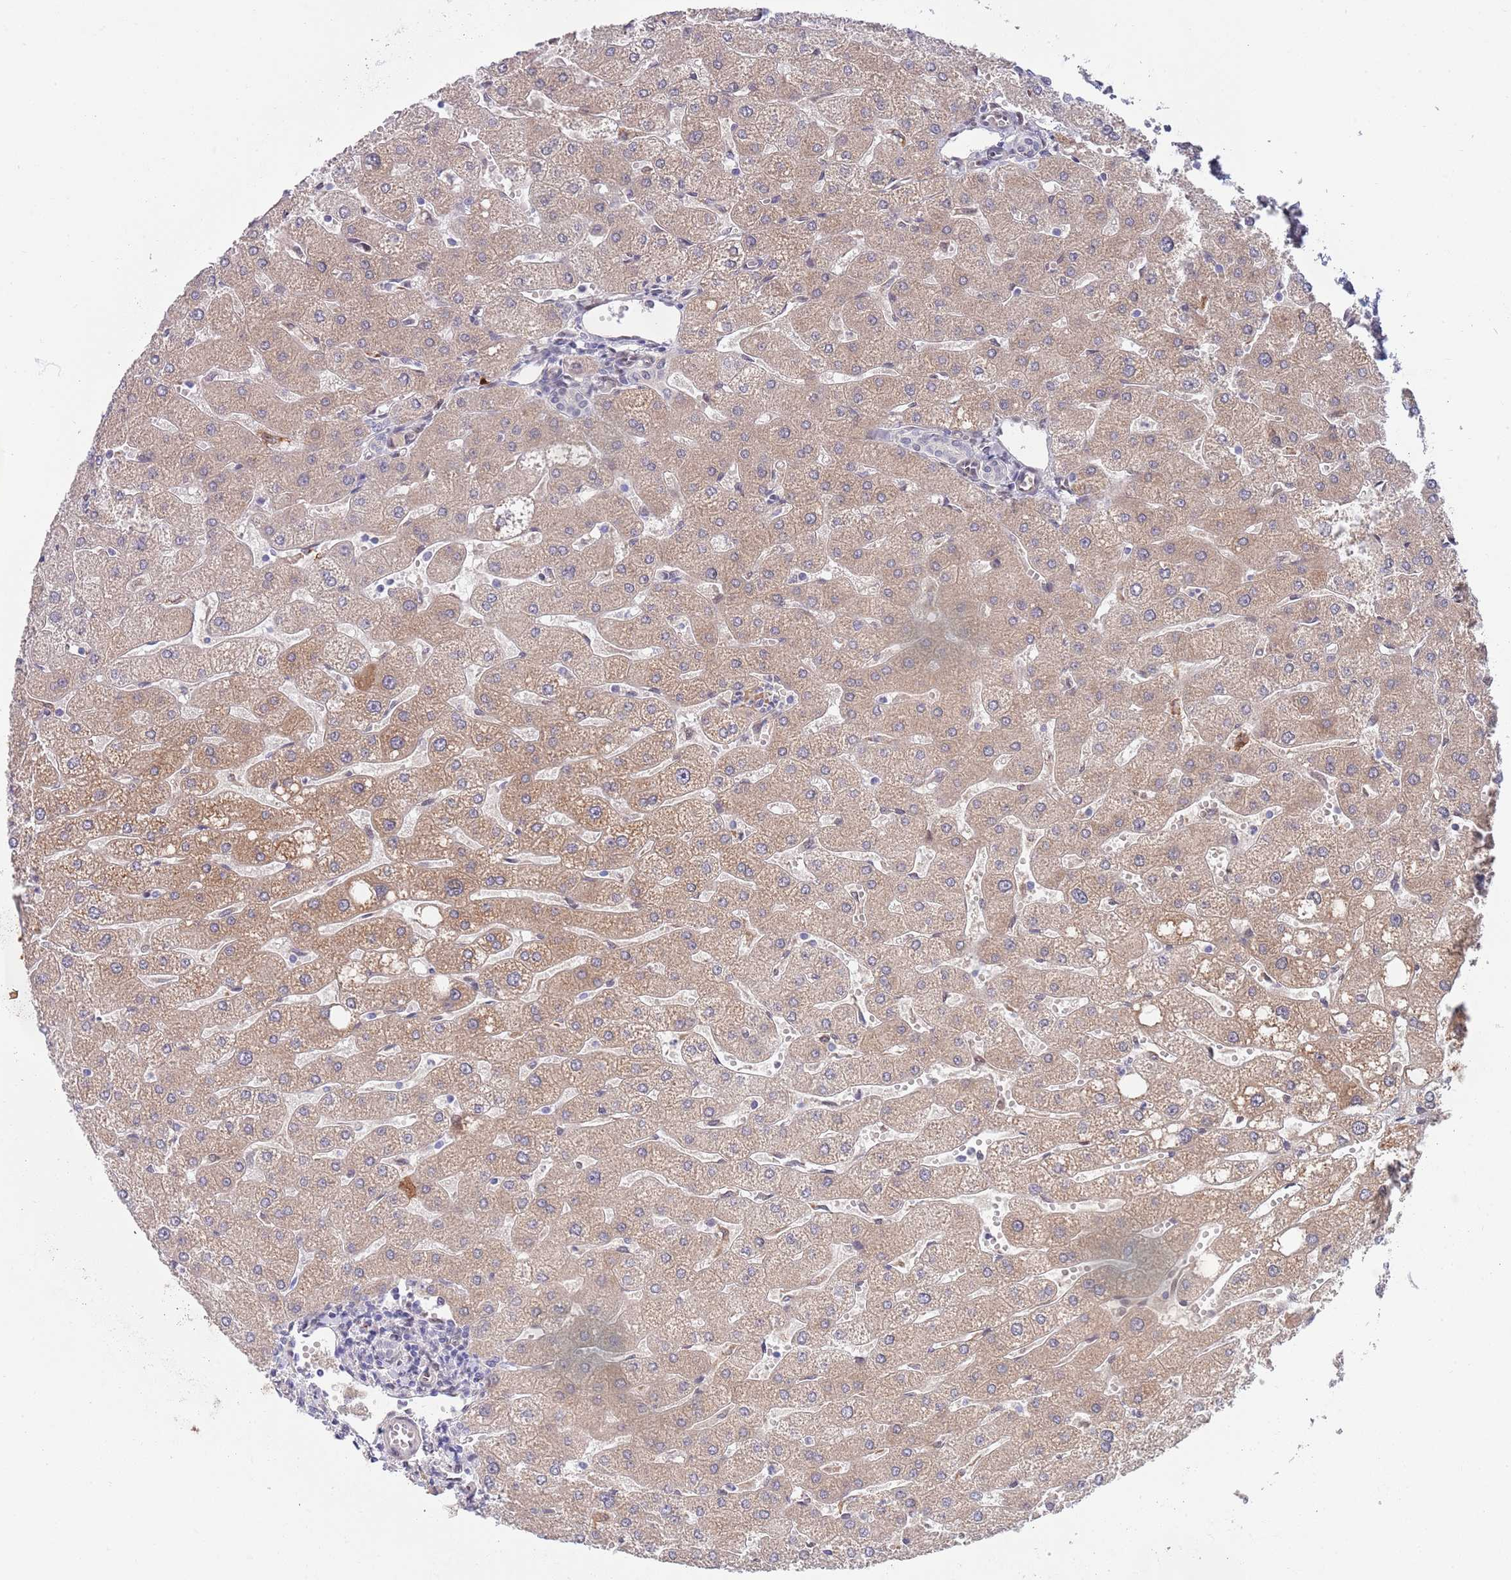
{"staining": {"intensity": "negative", "quantity": "none", "location": "none"}, "tissue": "liver", "cell_type": "Cholangiocytes", "image_type": "normal", "snomed": [{"axis": "morphology", "description": "Normal tissue, NOS"}, {"axis": "topography", "description": "Liver"}], "caption": "Immunohistochemical staining of unremarkable liver exhibits no significant expression in cholangiocytes.", "gene": "NLRP6", "patient": {"sex": "male", "age": 67}}